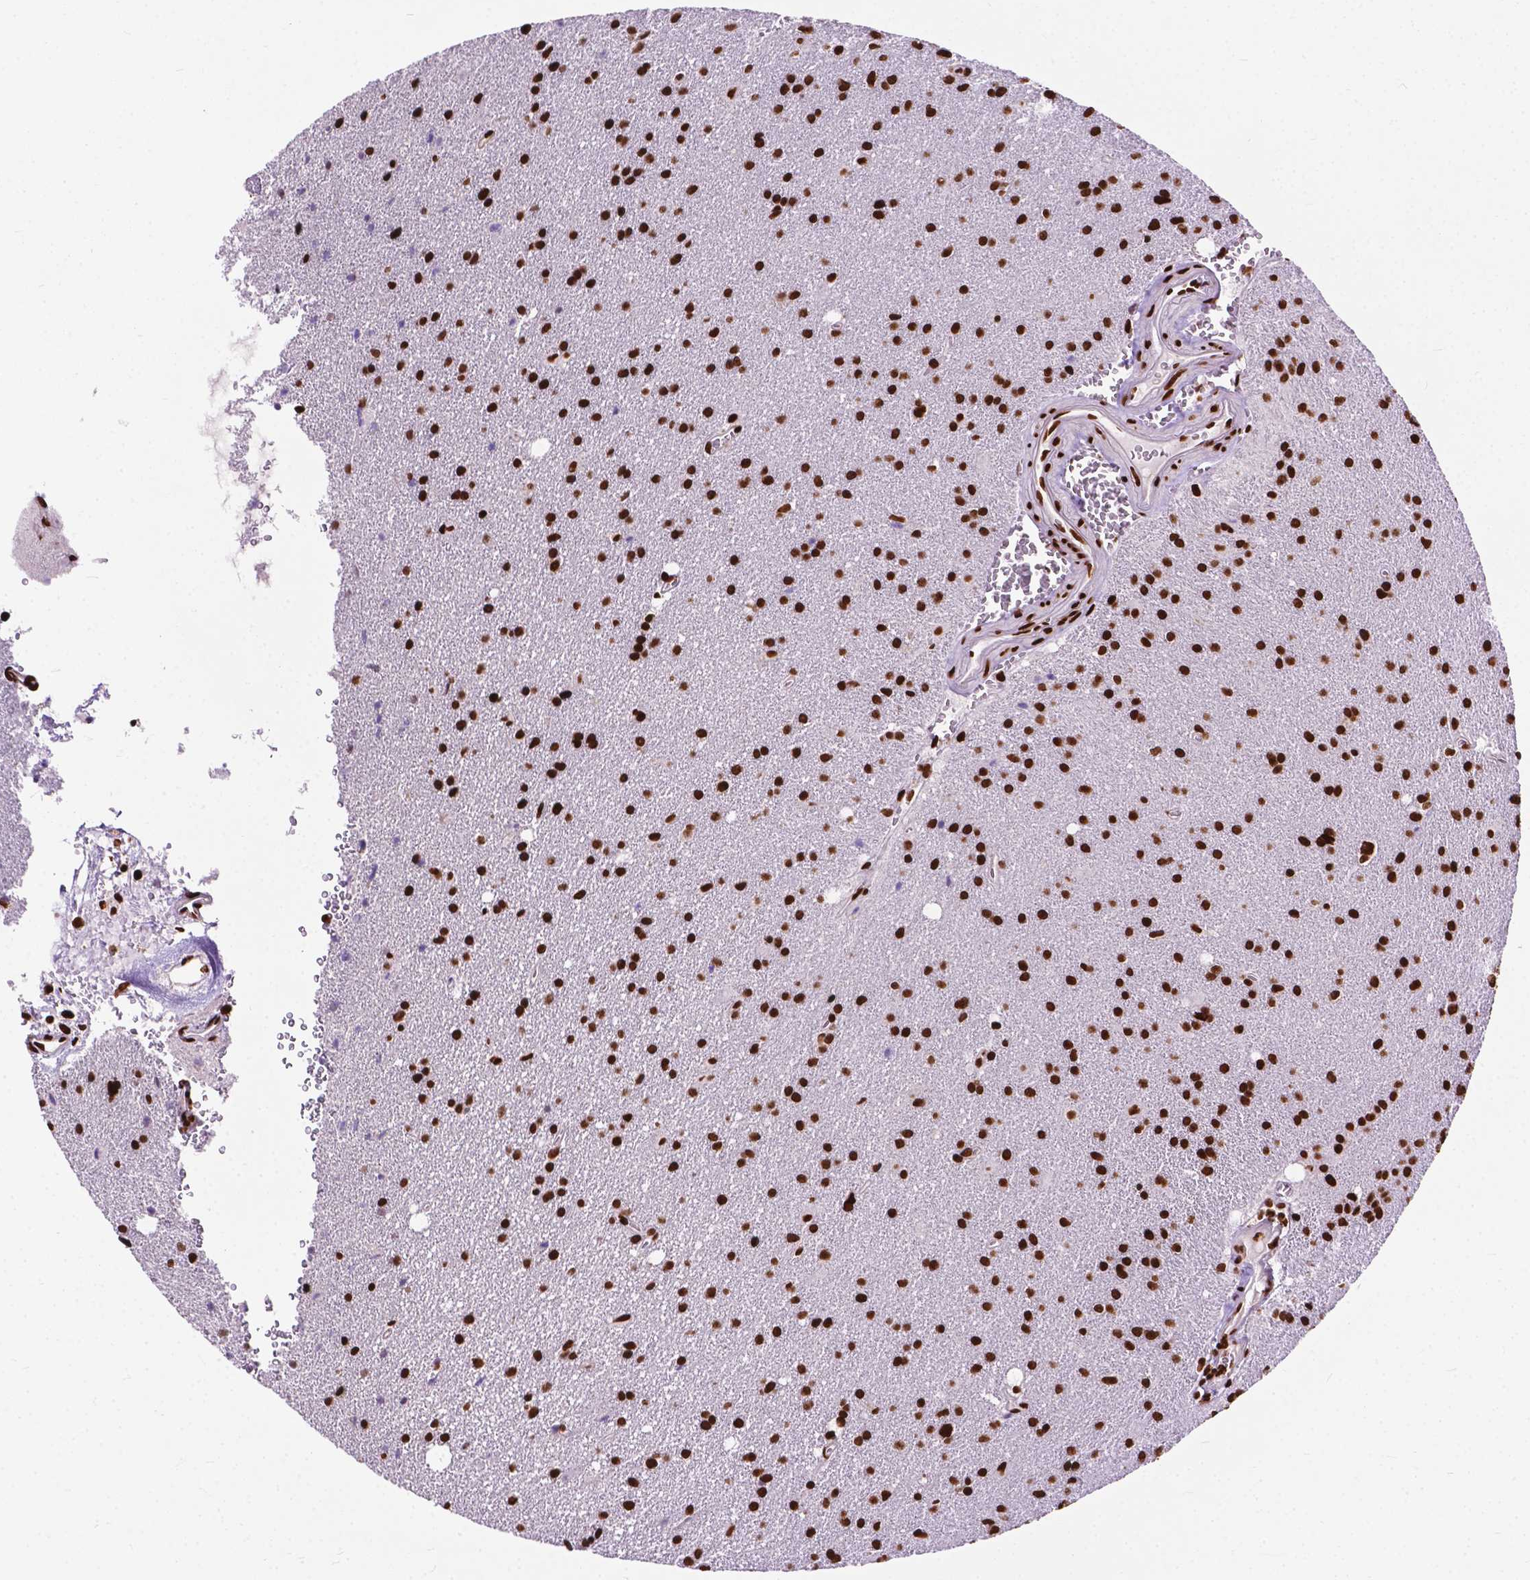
{"staining": {"intensity": "strong", "quantity": ">75%", "location": "nuclear"}, "tissue": "glioma", "cell_type": "Tumor cells", "image_type": "cancer", "snomed": [{"axis": "morphology", "description": "Glioma, malignant, Low grade"}, {"axis": "topography", "description": "Brain"}], "caption": "Human malignant glioma (low-grade) stained with a protein marker reveals strong staining in tumor cells.", "gene": "SMIM5", "patient": {"sex": "male", "age": 58}}